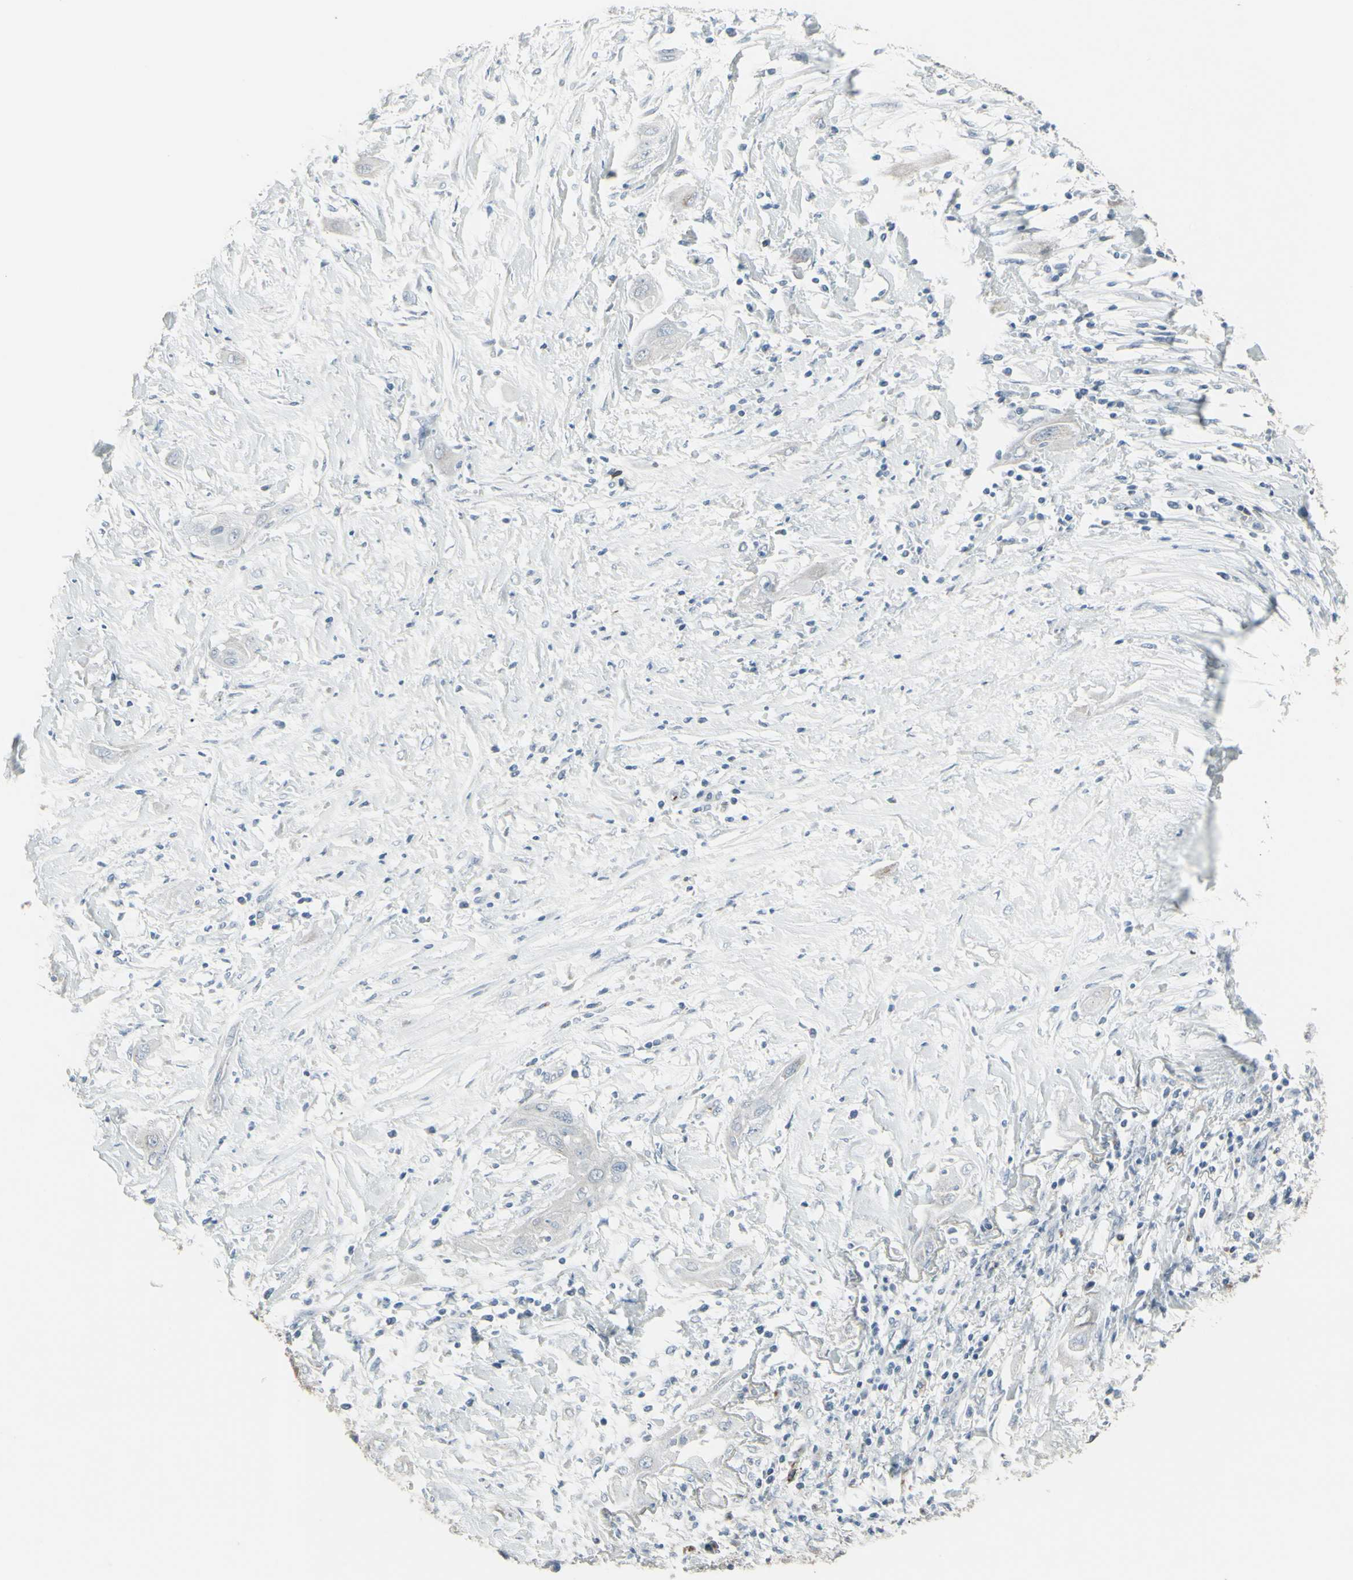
{"staining": {"intensity": "negative", "quantity": "none", "location": "none"}, "tissue": "lung cancer", "cell_type": "Tumor cells", "image_type": "cancer", "snomed": [{"axis": "morphology", "description": "Squamous cell carcinoma, NOS"}, {"axis": "topography", "description": "Lung"}], "caption": "The image demonstrates no significant positivity in tumor cells of lung cancer (squamous cell carcinoma). (Stains: DAB (3,3'-diaminobenzidine) immunohistochemistry (IHC) with hematoxylin counter stain, Microscopy: brightfield microscopy at high magnification).", "gene": "CD79B", "patient": {"sex": "female", "age": 47}}